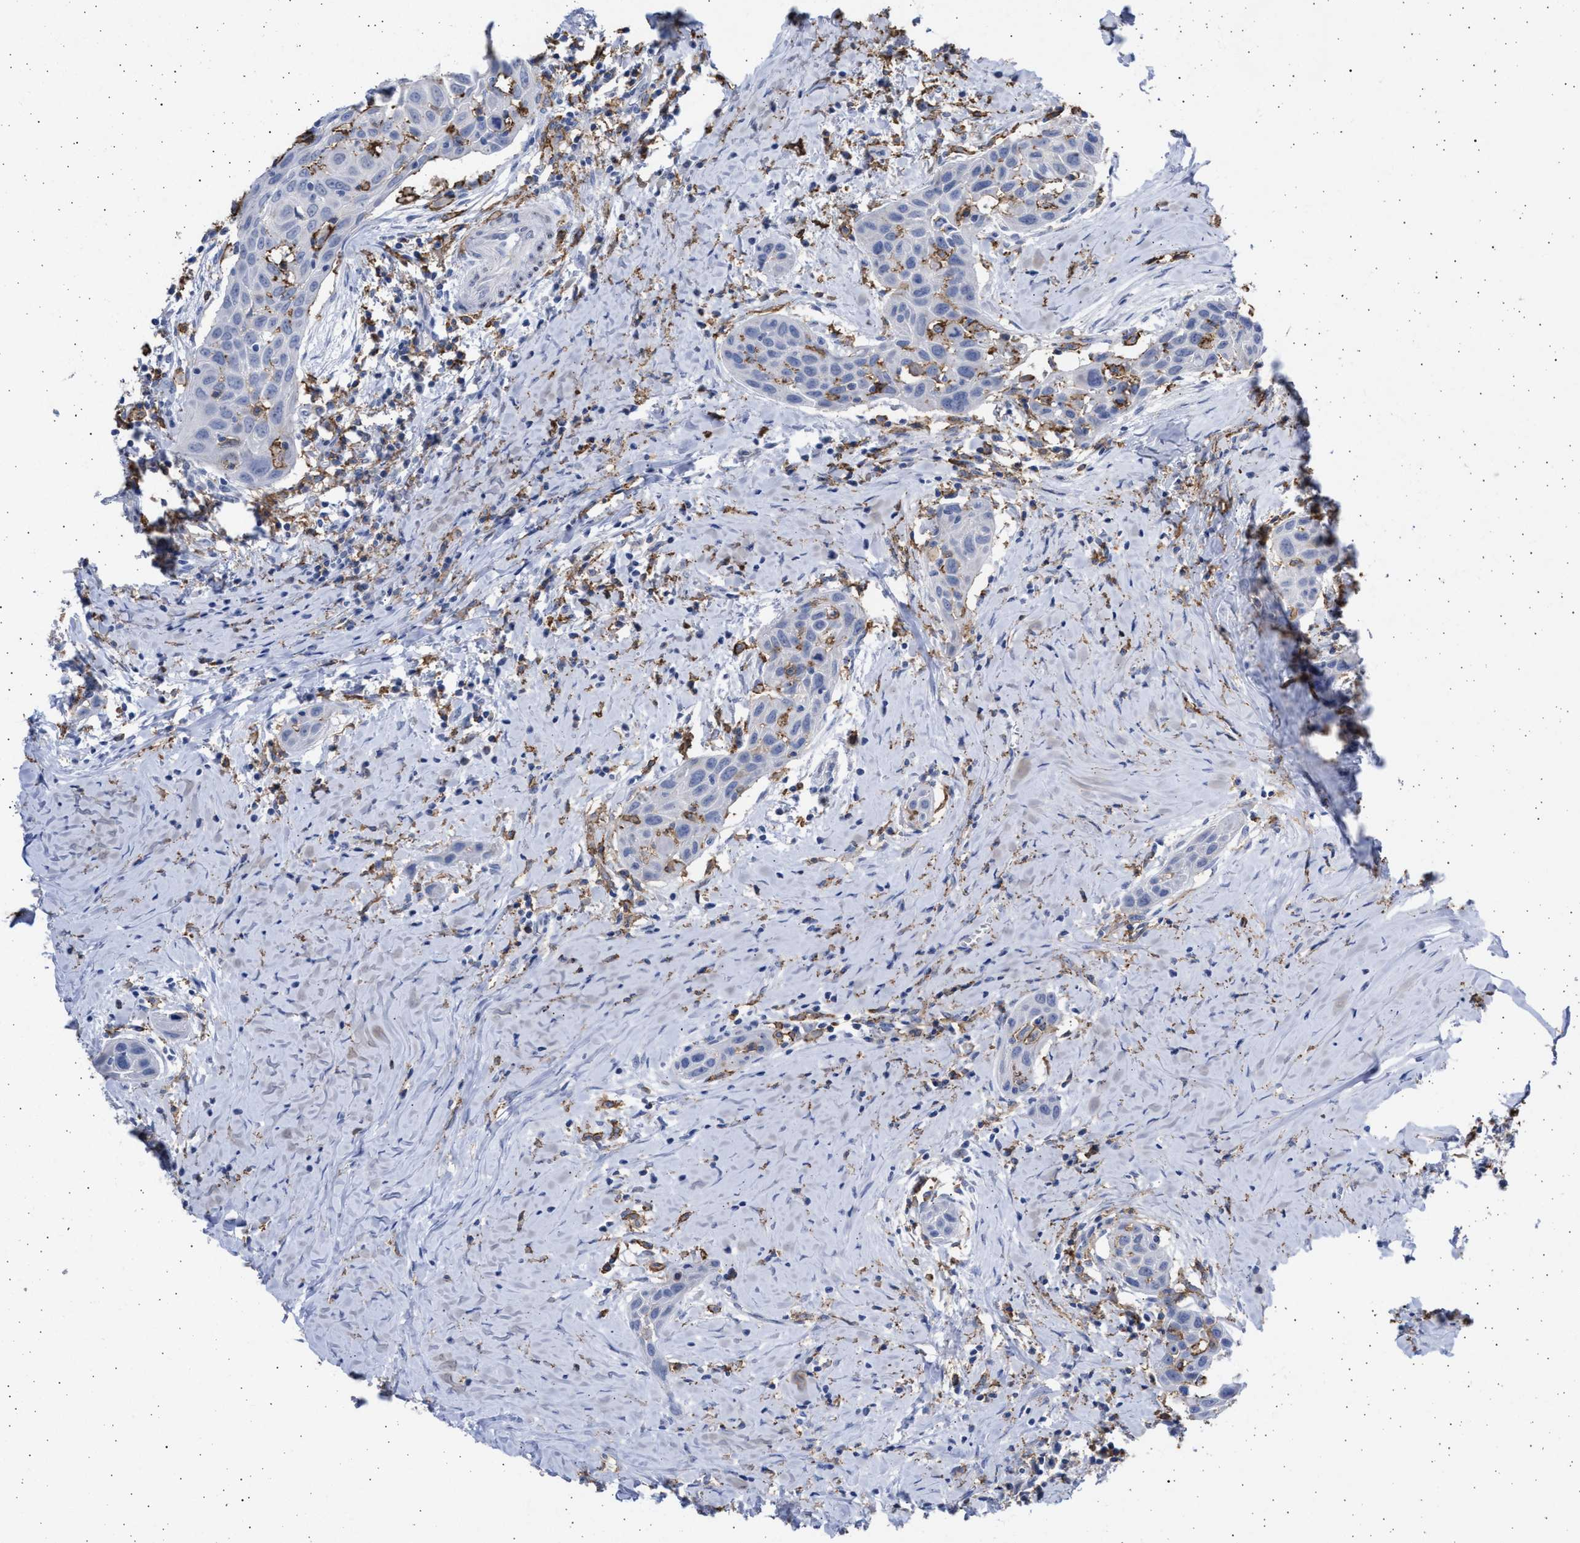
{"staining": {"intensity": "negative", "quantity": "none", "location": "none"}, "tissue": "head and neck cancer", "cell_type": "Tumor cells", "image_type": "cancer", "snomed": [{"axis": "morphology", "description": "Squamous cell carcinoma, NOS"}, {"axis": "topography", "description": "Oral tissue"}, {"axis": "topography", "description": "Head-Neck"}], "caption": "This photomicrograph is of squamous cell carcinoma (head and neck) stained with IHC to label a protein in brown with the nuclei are counter-stained blue. There is no positivity in tumor cells. (DAB (3,3'-diaminobenzidine) immunohistochemistry visualized using brightfield microscopy, high magnification).", "gene": "FCER1A", "patient": {"sex": "female", "age": 50}}